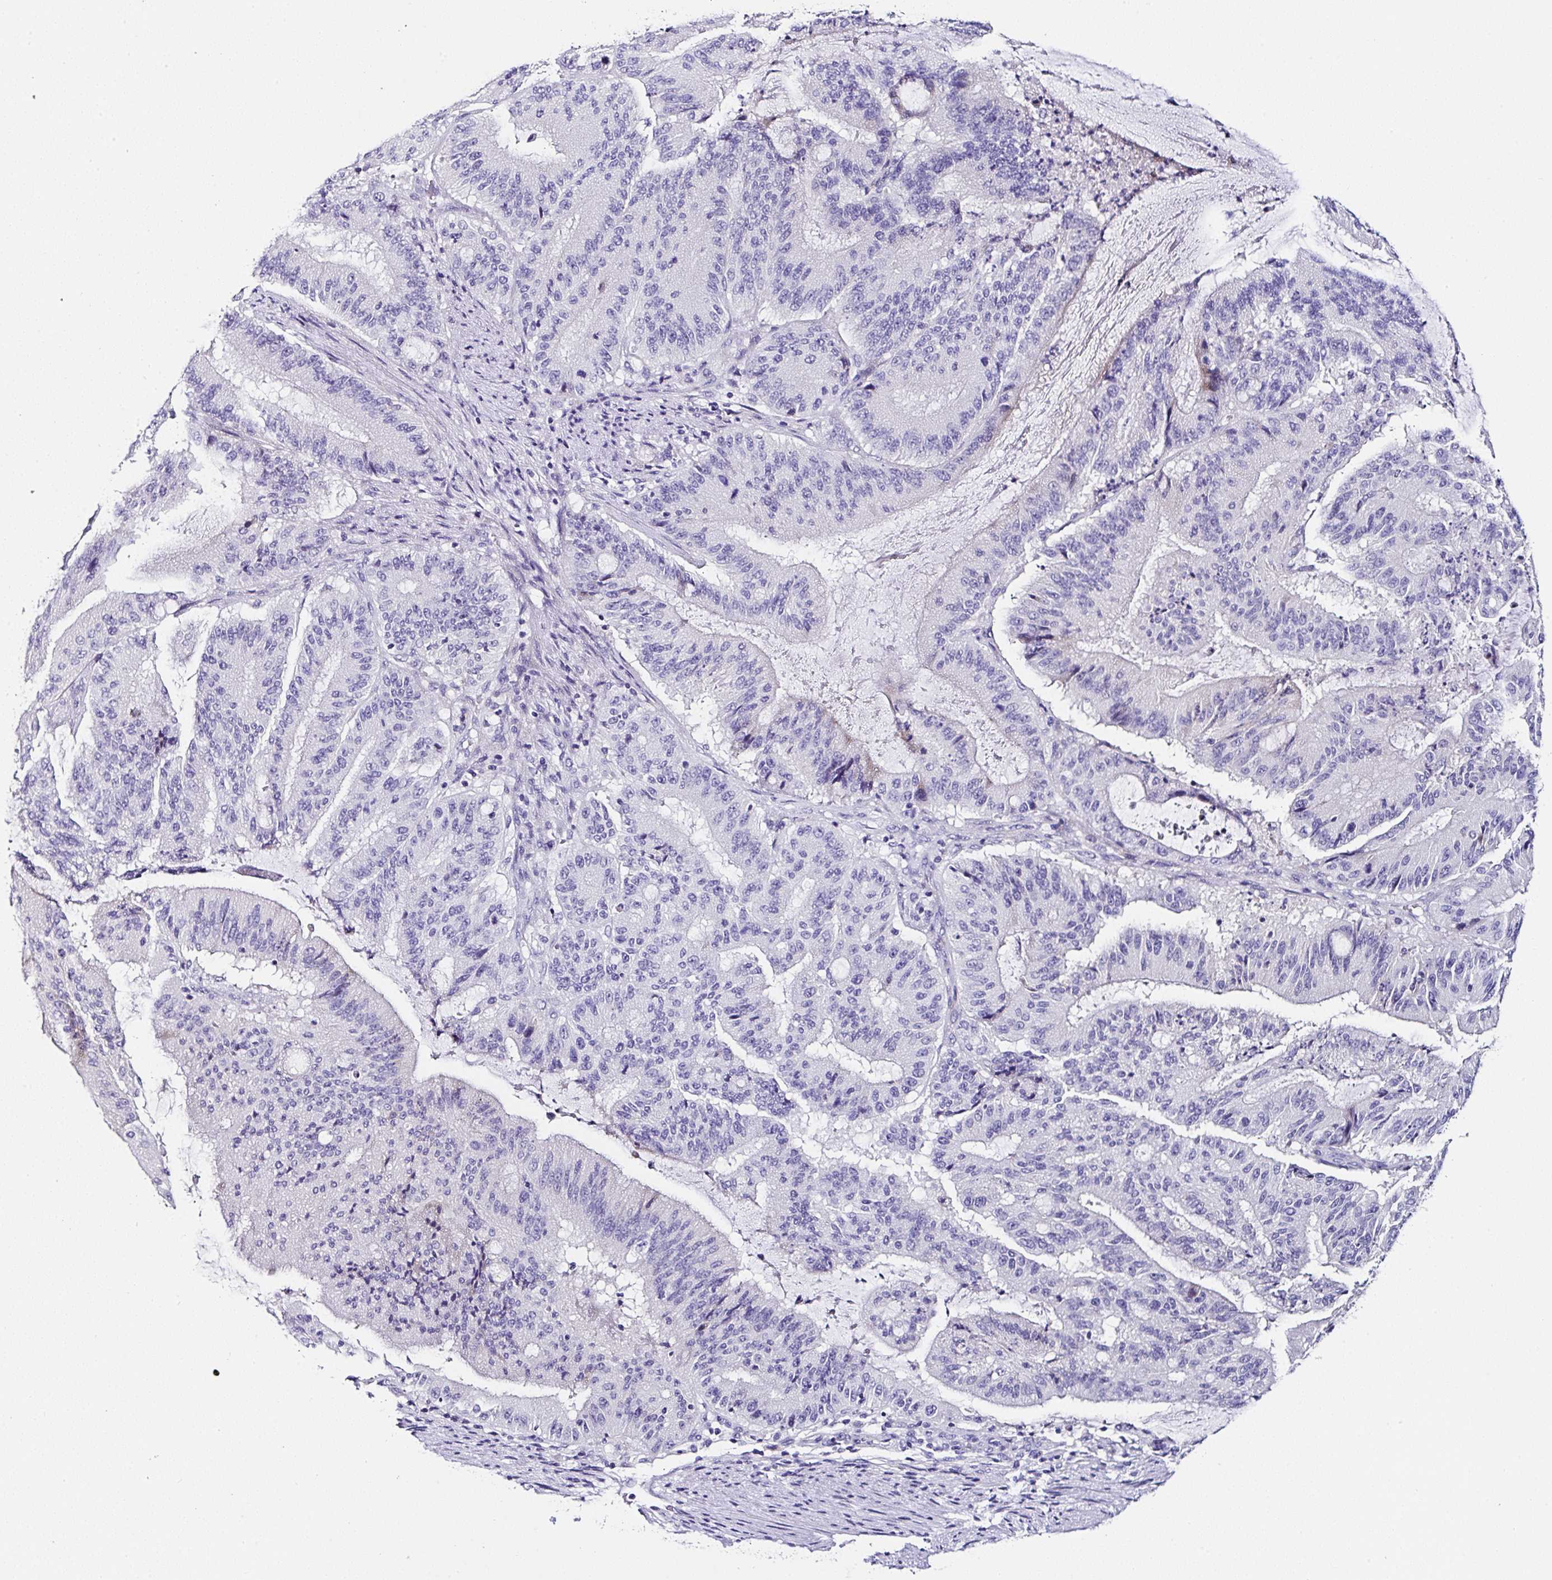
{"staining": {"intensity": "negative", "quantity": "none", "location": "none"}, "tissue": "liver cancer", "cell_type": "Tumor cells", "image_type": "cancer", "snomed": [{"axis": "morphology", "description": "Normal tissue, NOS"}, {"axis": "morphology", "description": "Cholangiocarcinoma"}, {"axis": "topography", "description": "Liver"}, {"axis": "topography", "description": "Peripheral nerve tissue"}], "caption": "Immunohistochemistry micrograph of liver cancer (cholangiocarcinoma) stained for a protein (brown), which exhibits no expression in tumor cells. (DAB (3,3'-diaminobenzidine) IHC with hematoxylin counter stain).", "gene": "UGT3A1", "patient": {"sex": "female", "age": 73}}